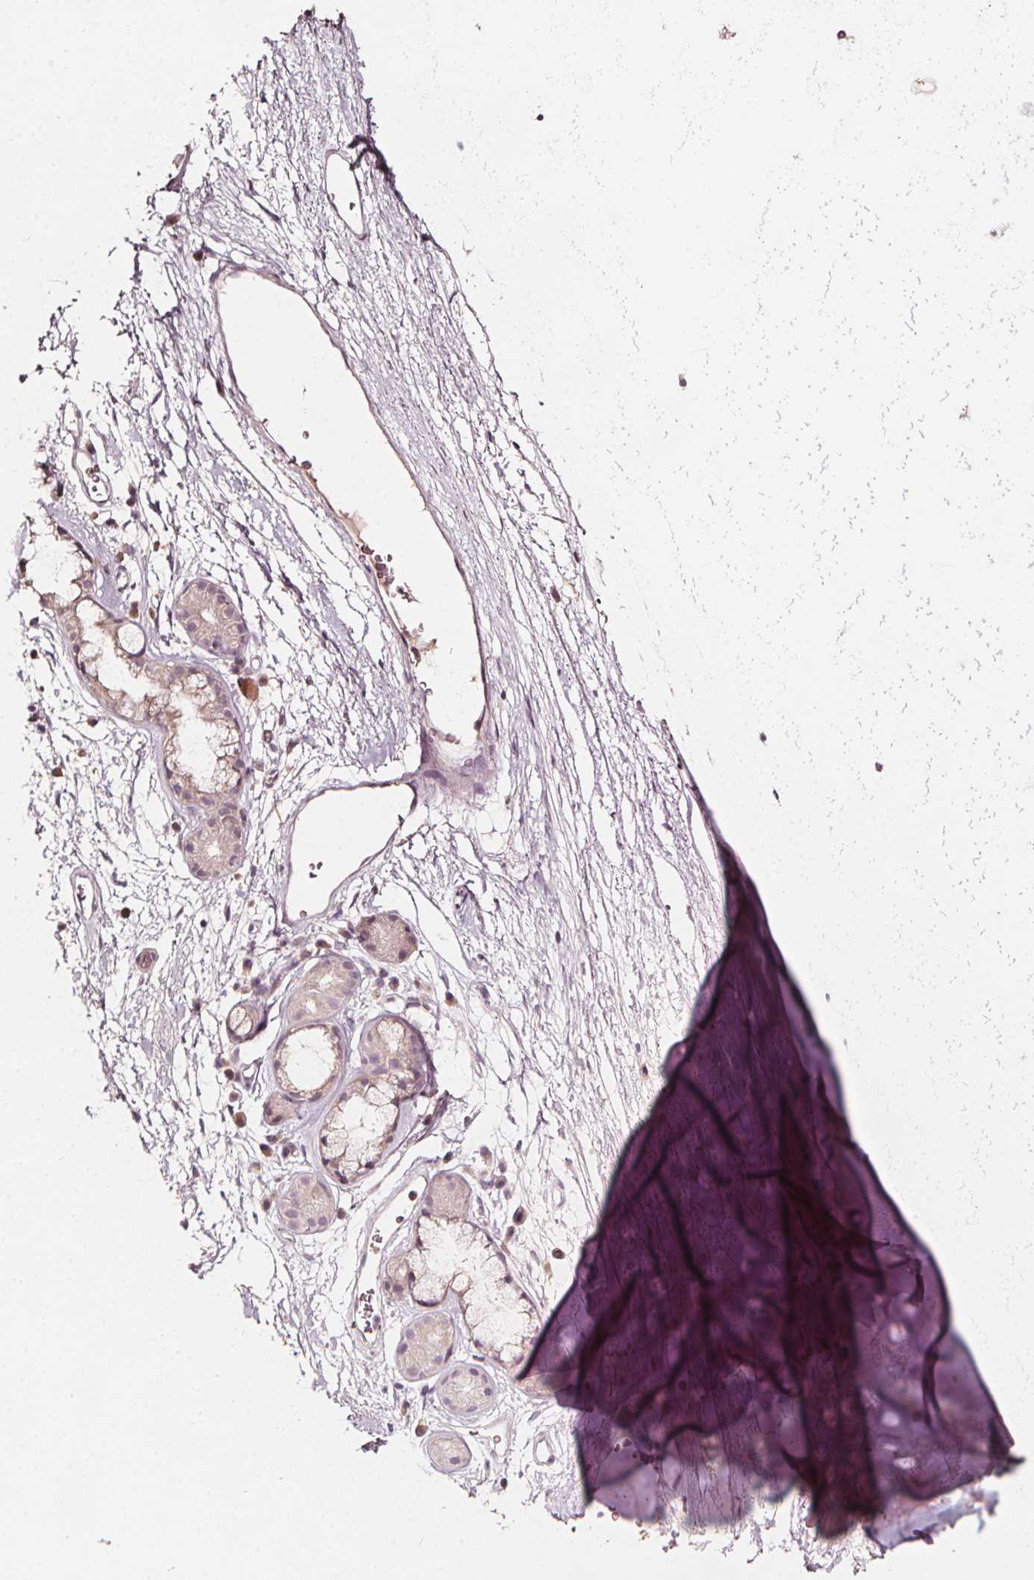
{"staining": {"intensity": "negative", "quantity": "none", "location": "none"}, "tissue": "adipose tissue", "cell_type": "Adipocytes", "image_type": "normal", "snomed": [{"axis": "morphology", "description": "Normal tissue, NOS"}, {"axis": "topography", "description": "Cartilage tissue"}, {"axis": "topography", "description": "Bronchus"}], "caption": "IHC of unremarkable adipose tissue shows no expression in adipocytes. Brightfield microscopy of immunohistochemistry stained with DAB (brown) and hematoxylin (blue), captured at high magnification.", "gene": "NPC1L1", "patient": {"sex": "male", "age": 58}}